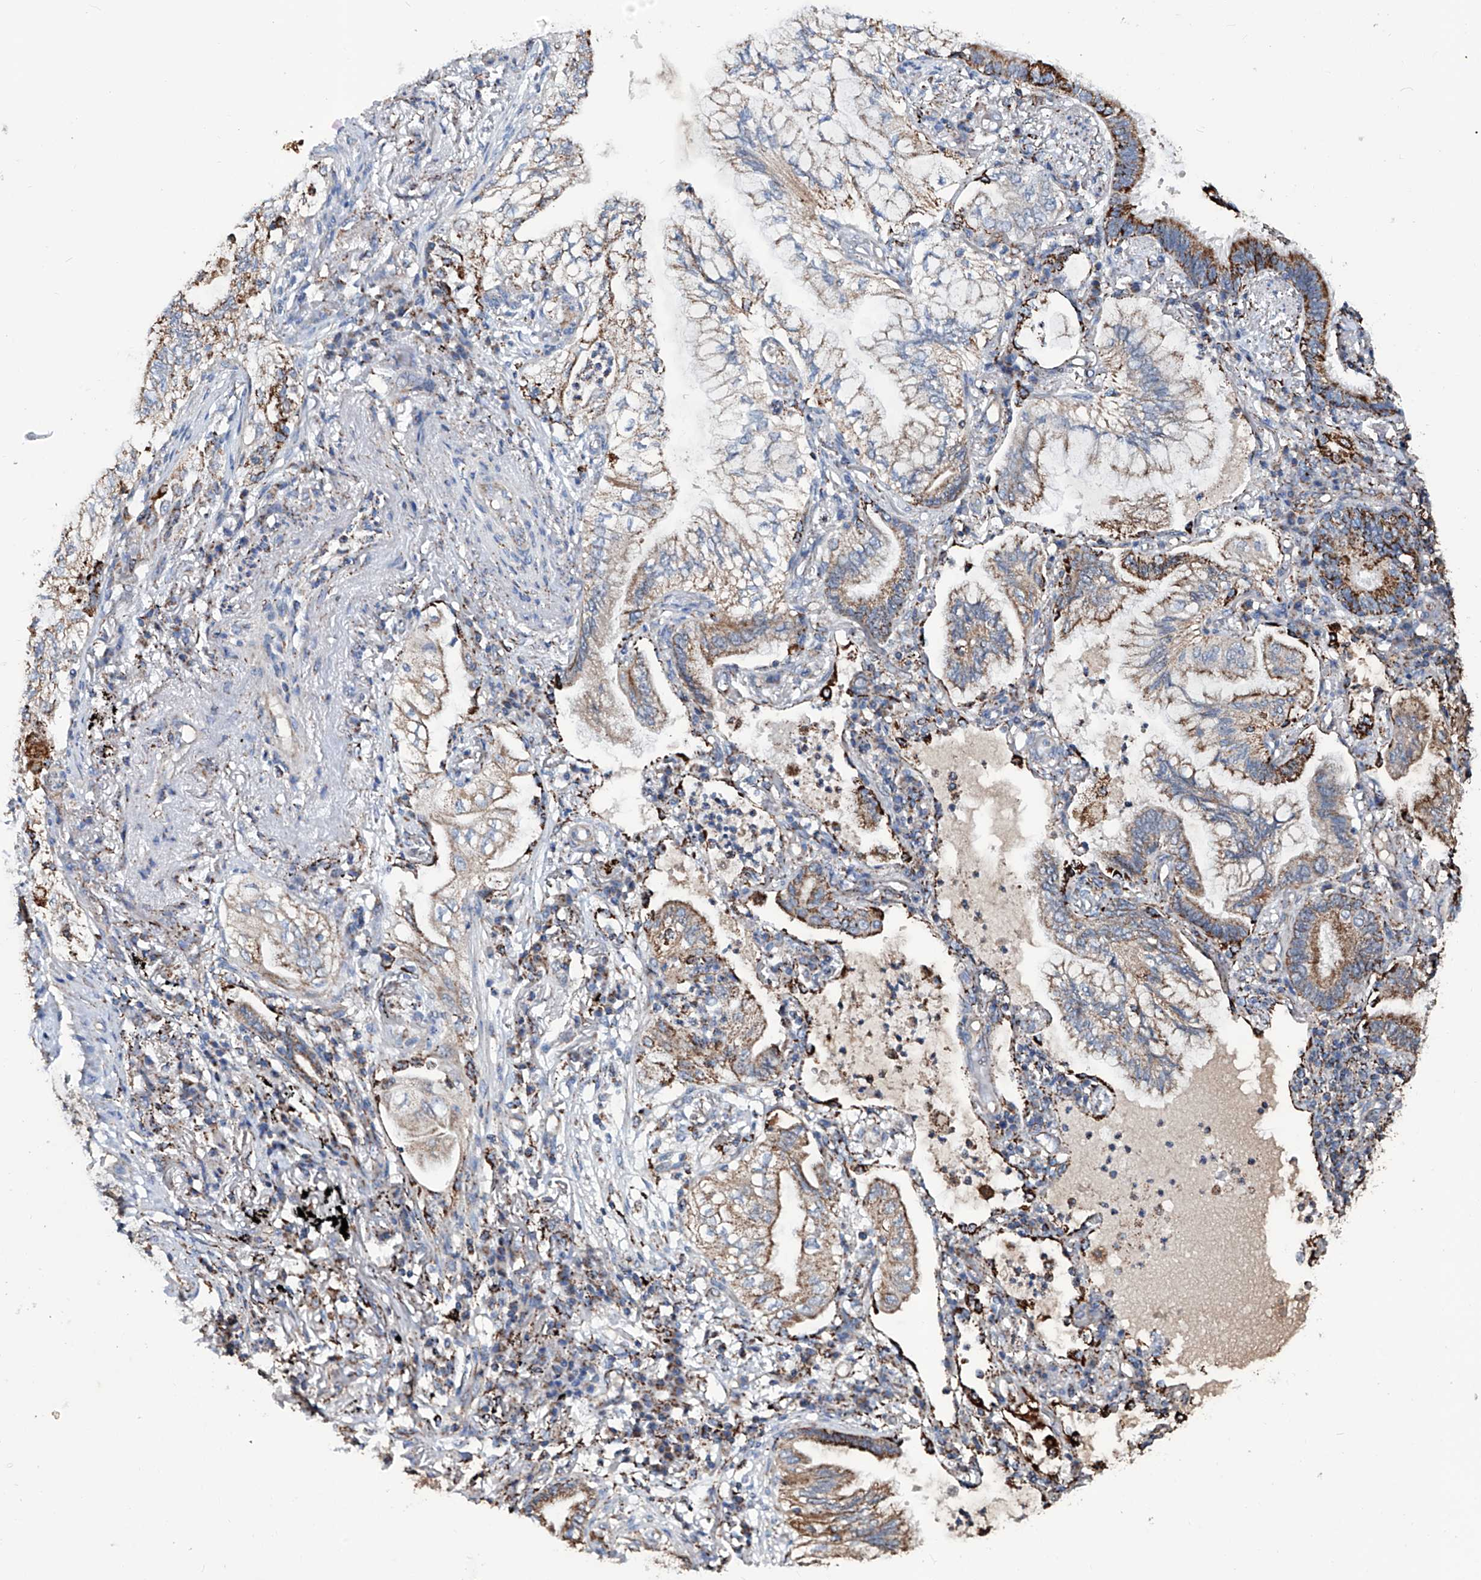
{"staining": {"intensity": "moderate", "quantity": ">75%", "location": "cytoplasmic/membranous"}, "tissue": "lung cancer", "cell_type": "Tumor cells", "image_type": "cancer", "snomed": [{"axis": "morphology", "description": "Adenocarcinoma, NOS"}, {"axis": "topography", "description": "Lung"}], "caption": "The photomicrograph exhibits a brown stain indicating the presence of a protein in the cytoplasmic/membranous of tumor cells in adenocarcinoma (lung).", "gene": "NHS", "patient": {"sex": "female", "age": 70}}